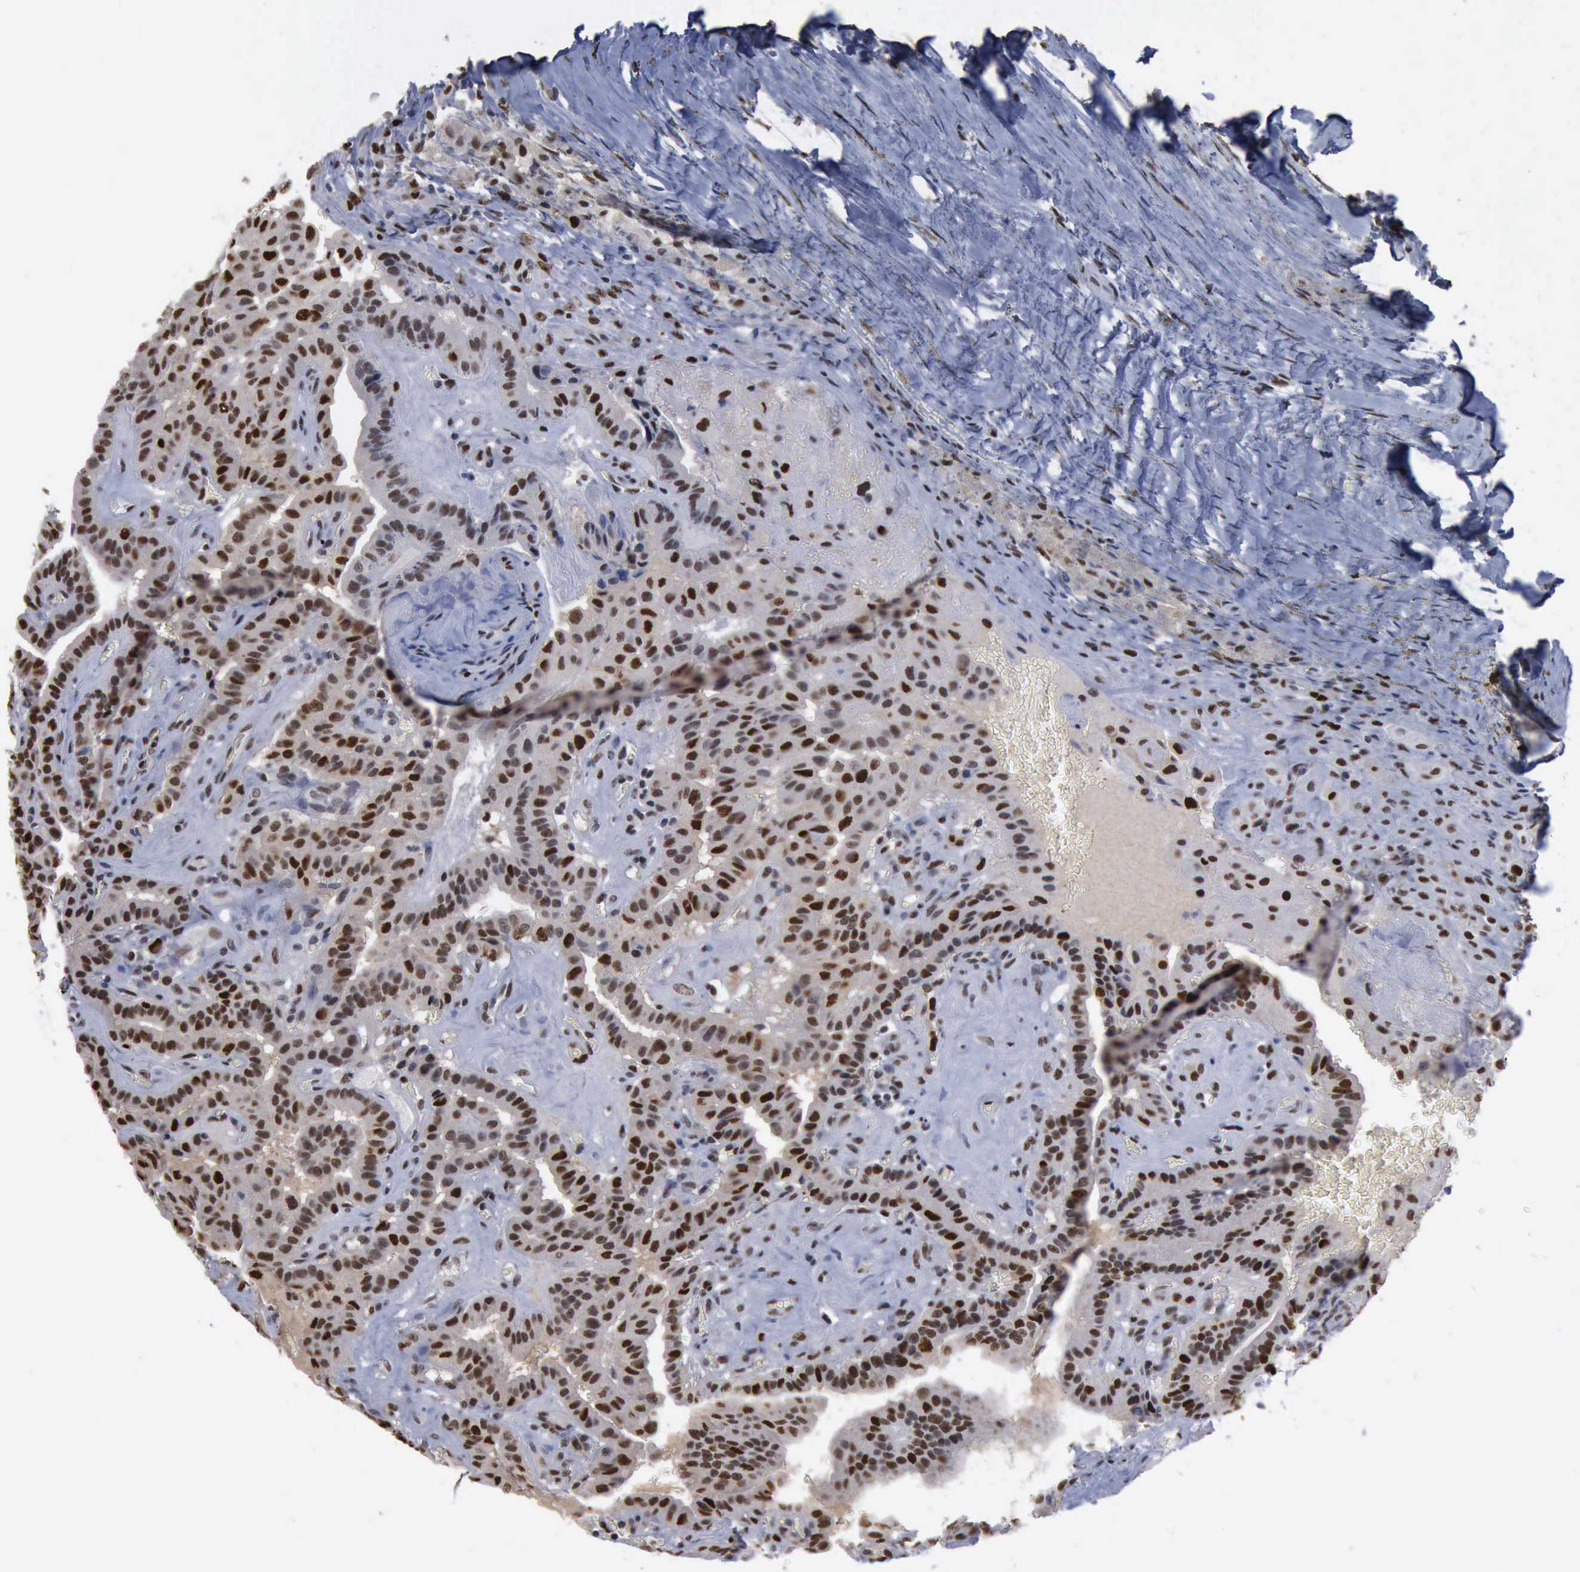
{"staining": {"intensity": "moderate", "quantity": ">75%", "location": "nuclear"}, "tissue": "thyroid cancer", "cell_type": "Tumor cells", "image_type": "cancer", "snomed": [{"axis": "morphology", "description": "Papillary adenocarcinoma, NOS"}, {"axis": "topography", "description": "Thyroid gland"}], "caption": "Moderate nuclear positivity for a protein is present in approximately >75% of tumor cells of thyroid papillary adenocarcinoma using immunohistochemistry (IHC).", "gene": "PCNA", "patient": {"sex": "male", "age": 87}}